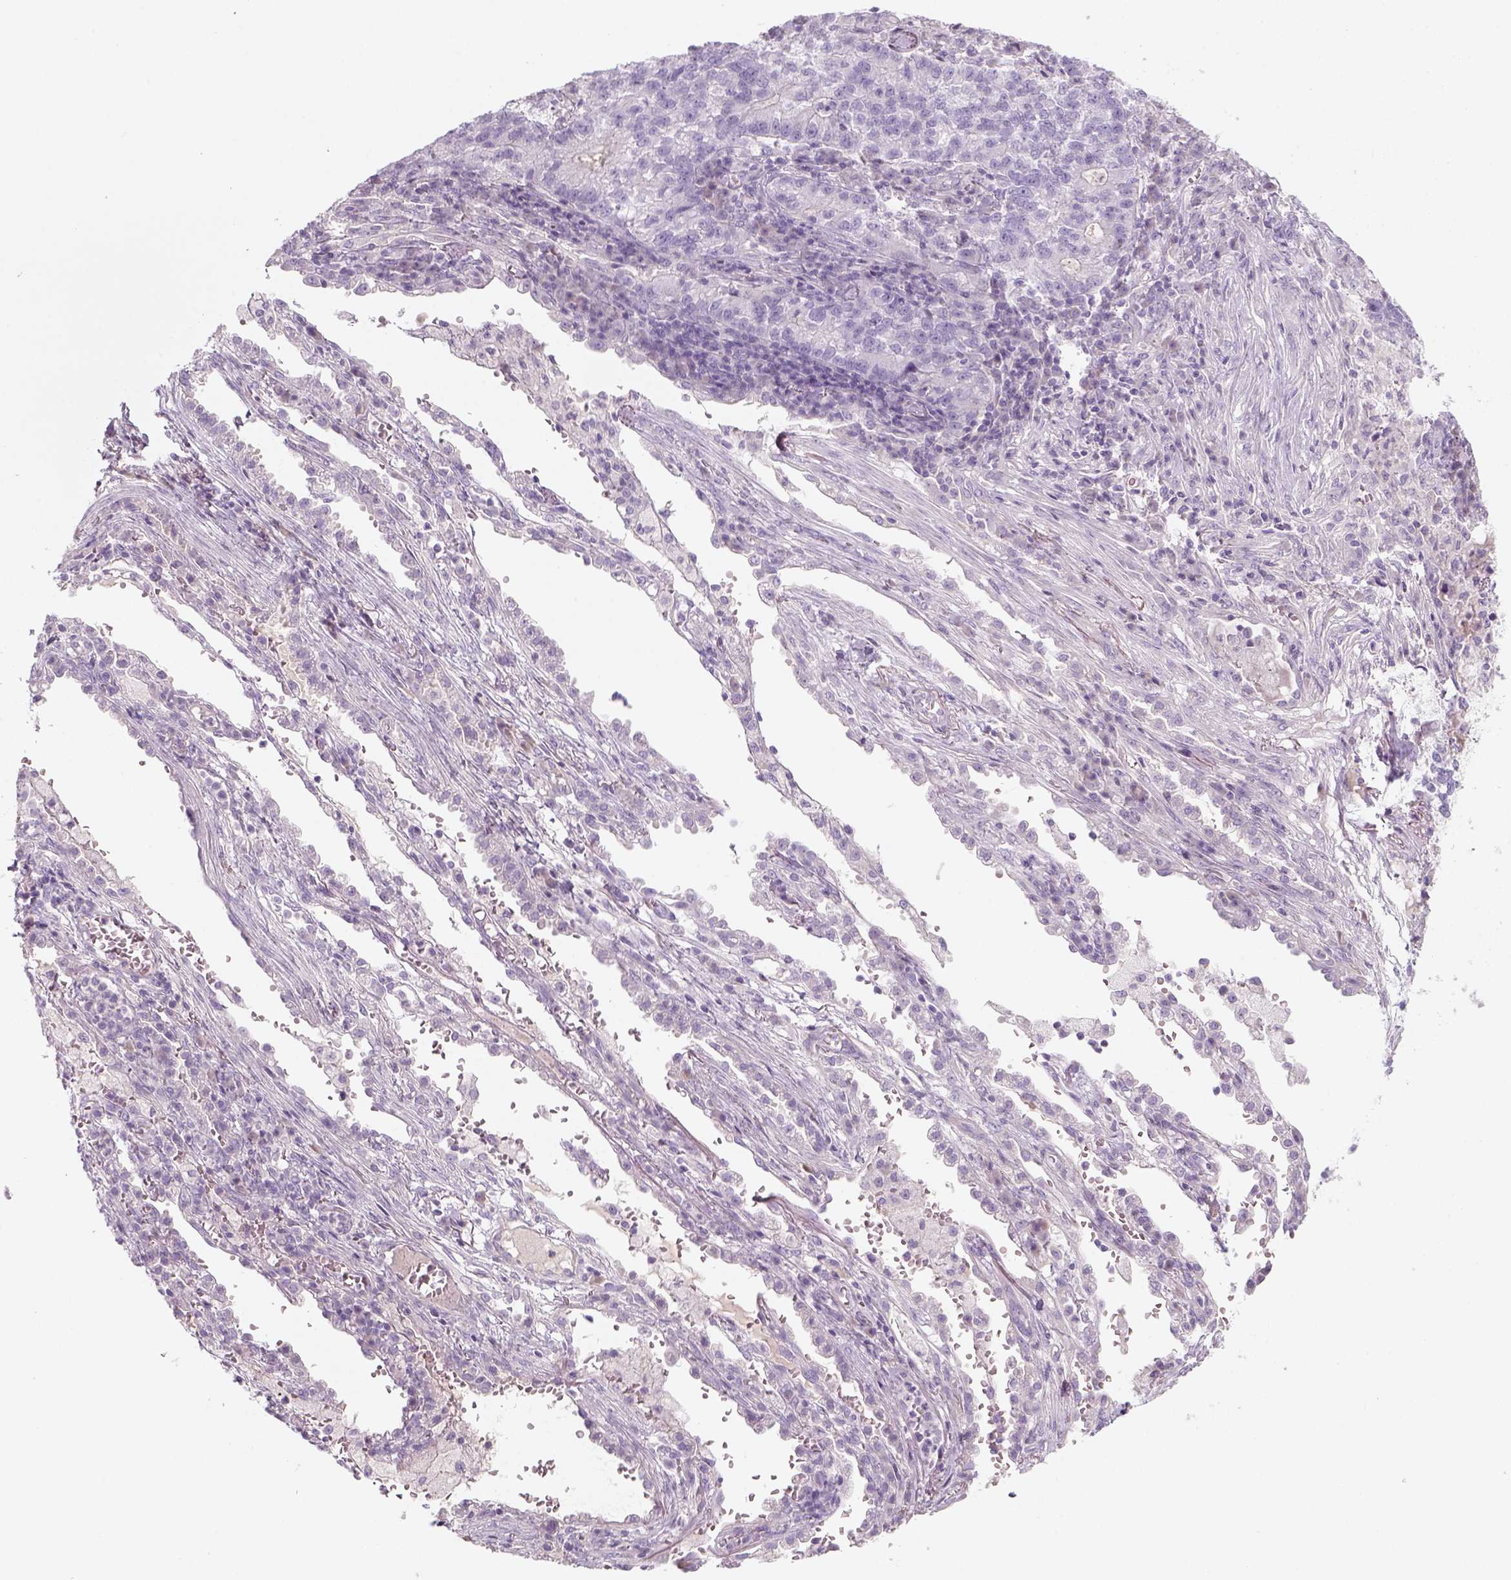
{"staining": {"intensity": "negative", "quantity": "none", "location": "none"}, "tissue": "lung cancer", "cell_type": "Tumor cells", "image_type": "cancer", "snomed": [{"axis": "morphology", "description": "Adenocarcinoma, NOS"}, {"axis": "topography", "description": "Lung"}], "caption": "Tumor cells show no significant expression in lung cancer.", "gene": "KRT25", "patient": {"sex": "male", "age": 57}}